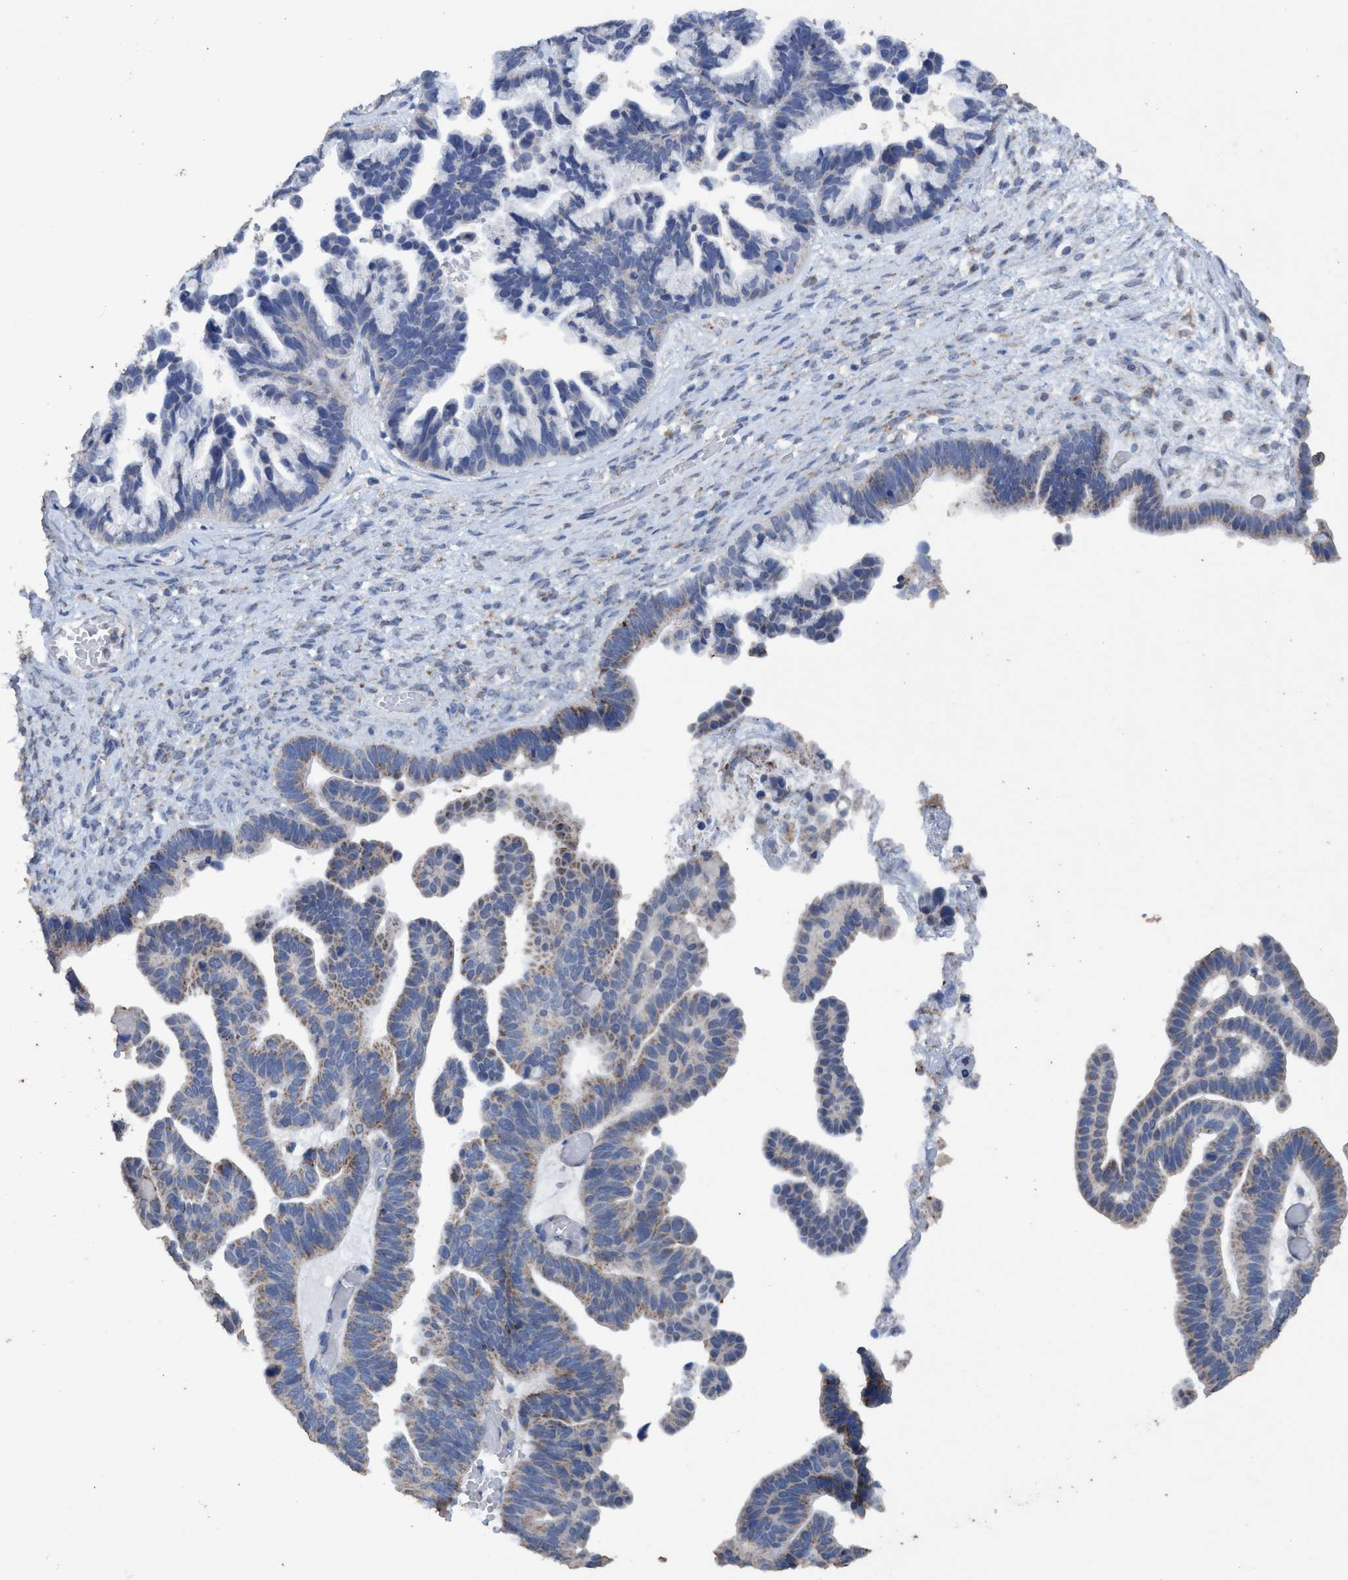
{"staining": {"intensity": "weak", "quantity": "25%-75%", "location": "cytoplasmic/membranous"}, "tissue": "ovarian cancer", "cell_type": "Tumor cells", "image_type": "cancer", "snomed": [{"axis": "morphology", "description": "Cystadenocarcinoma, serous, NOS"}, {"axis": "topography", "description": "Ovary"}], "caption": "Tumor cells reveal weak cytoplasmic/membranous expression in approximately 25%-75% of cells in serous cystadenocarcinoma (ovarian).", "gene": "RSAD1", "patient": {"sex": "female", "age": 56}}